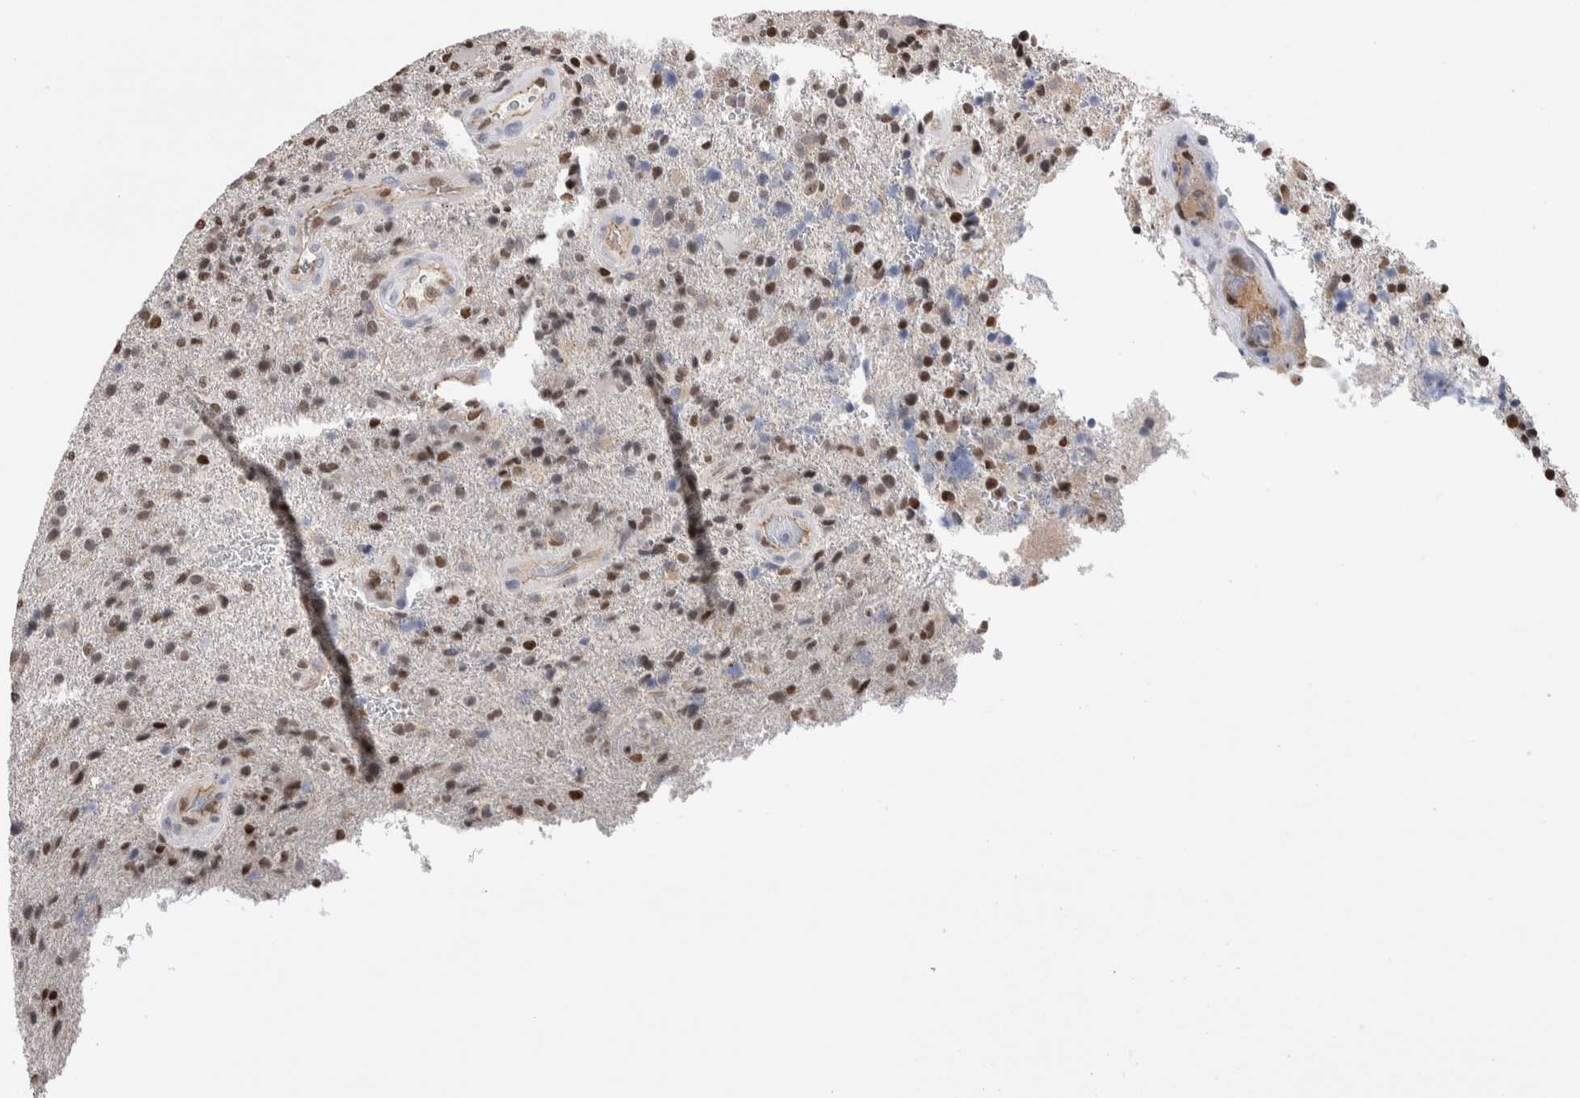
{"staining": {"intensity": "moderate", "quantity": ">75%", "location": "nuclear"}, "tissue": "glioma", "cell_type": "Tumor cells", "image_type": "cancer", "snomed": [{"axis": "morphology", "description": "Glioma, malignant, High grade"}, {"axis": "topography", "description": "Brain"}], "caption": "An image showing moderate nuclear staining in about >75% of tumor cells in glioma, as visualized by brown immunohistochemical staining.", "gene": "ZBTB49", "patient": {"sex": "male", "age": 72}}